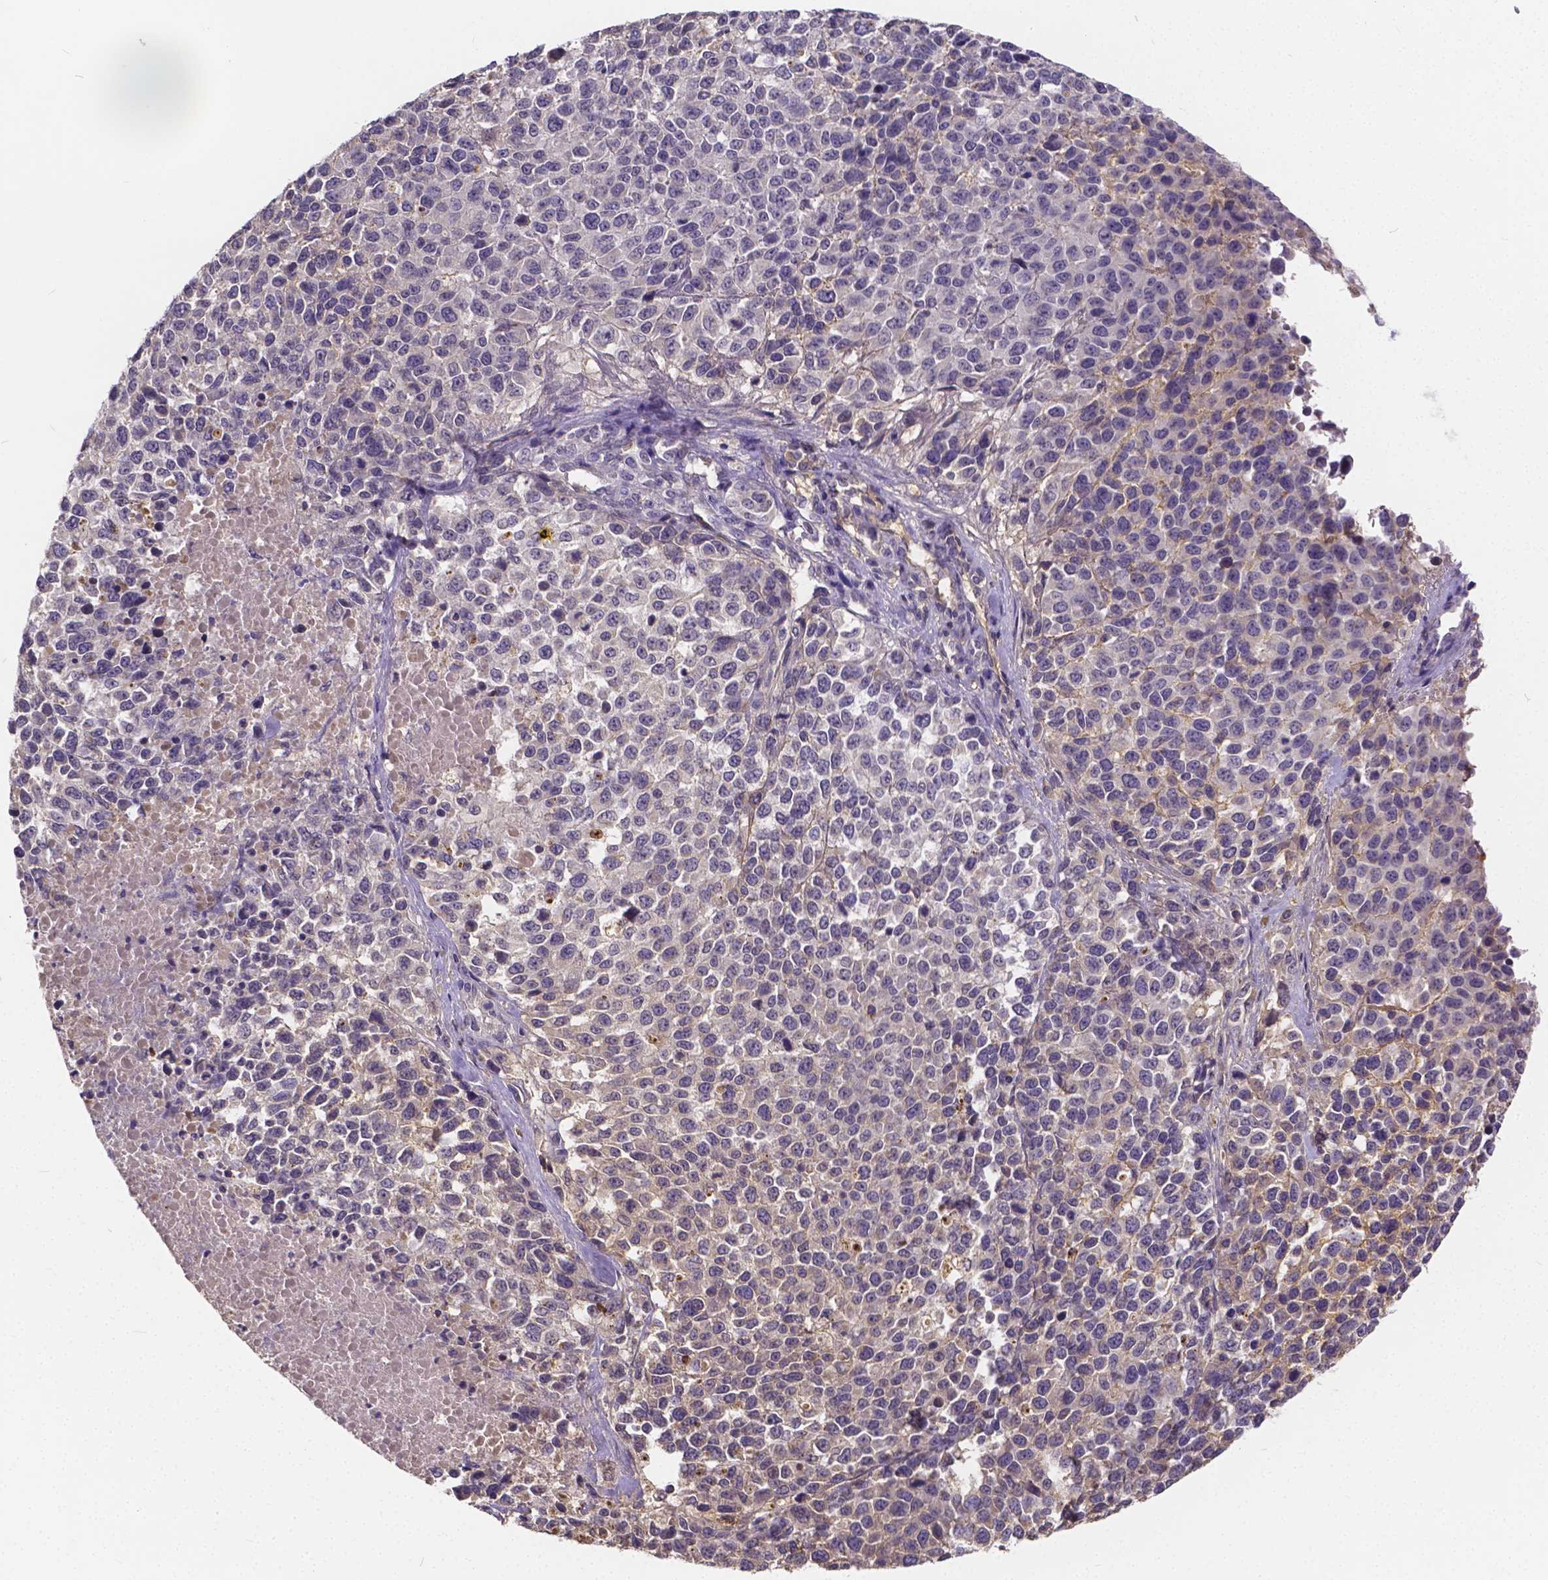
{"staining": {"intensity": "negative", "quantity": "none", "location": "none"}, "tissue": "melanoma", "cell_type": "Tumor cells", "image_type": "cancer", "snomed": [{"axis": "morphology", "description": "Malignant melanoma, Metastatic site"}, {"axis": "topography", "description": "Skin"}], "caption": "Protein analysis of malignant melanoma (metastatic site) exhibits no significant staining in tumor cells.", "gene": "CTNNA2", "patient": {"sex": "male", "age": 84}}